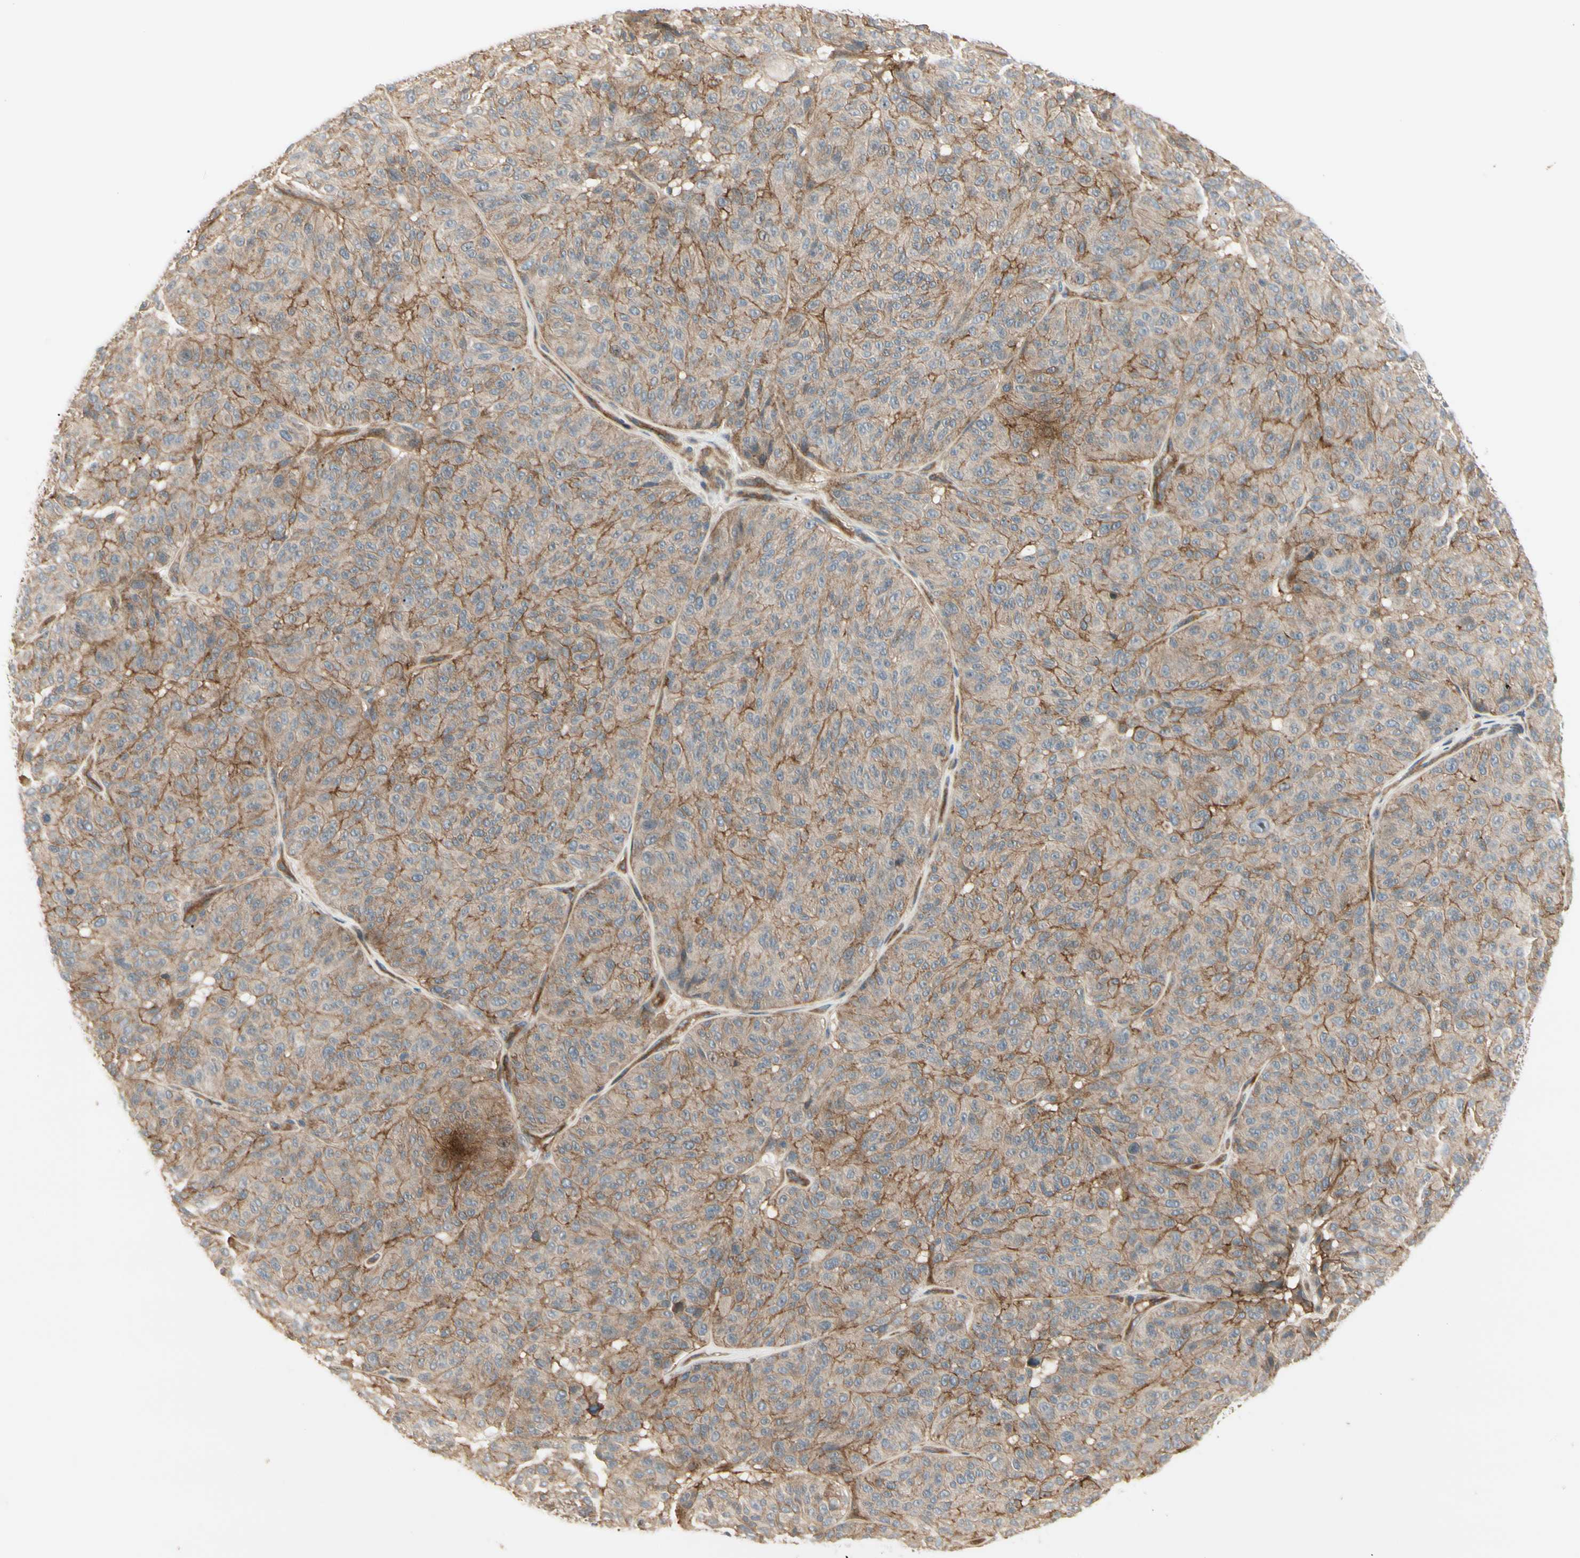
{"staining": {"intensity": "moderate", "quantity": ">75%", "location": "cytoplasmic/membranous"}, "tissue": "melanoma", "cell_type": "Tumor cells", "image_type": "cancer", "snomed": [{"axis": "morphology", "description": "Malignant melanoma, NOS"}, {"axis": "topography", "description": "Skin"}], "caption": "Human melanoma stained with a protein marker displays moderate staining in tumor cells.", "gene": "F2R", "patient": {"sex": "female", "age": 46}}